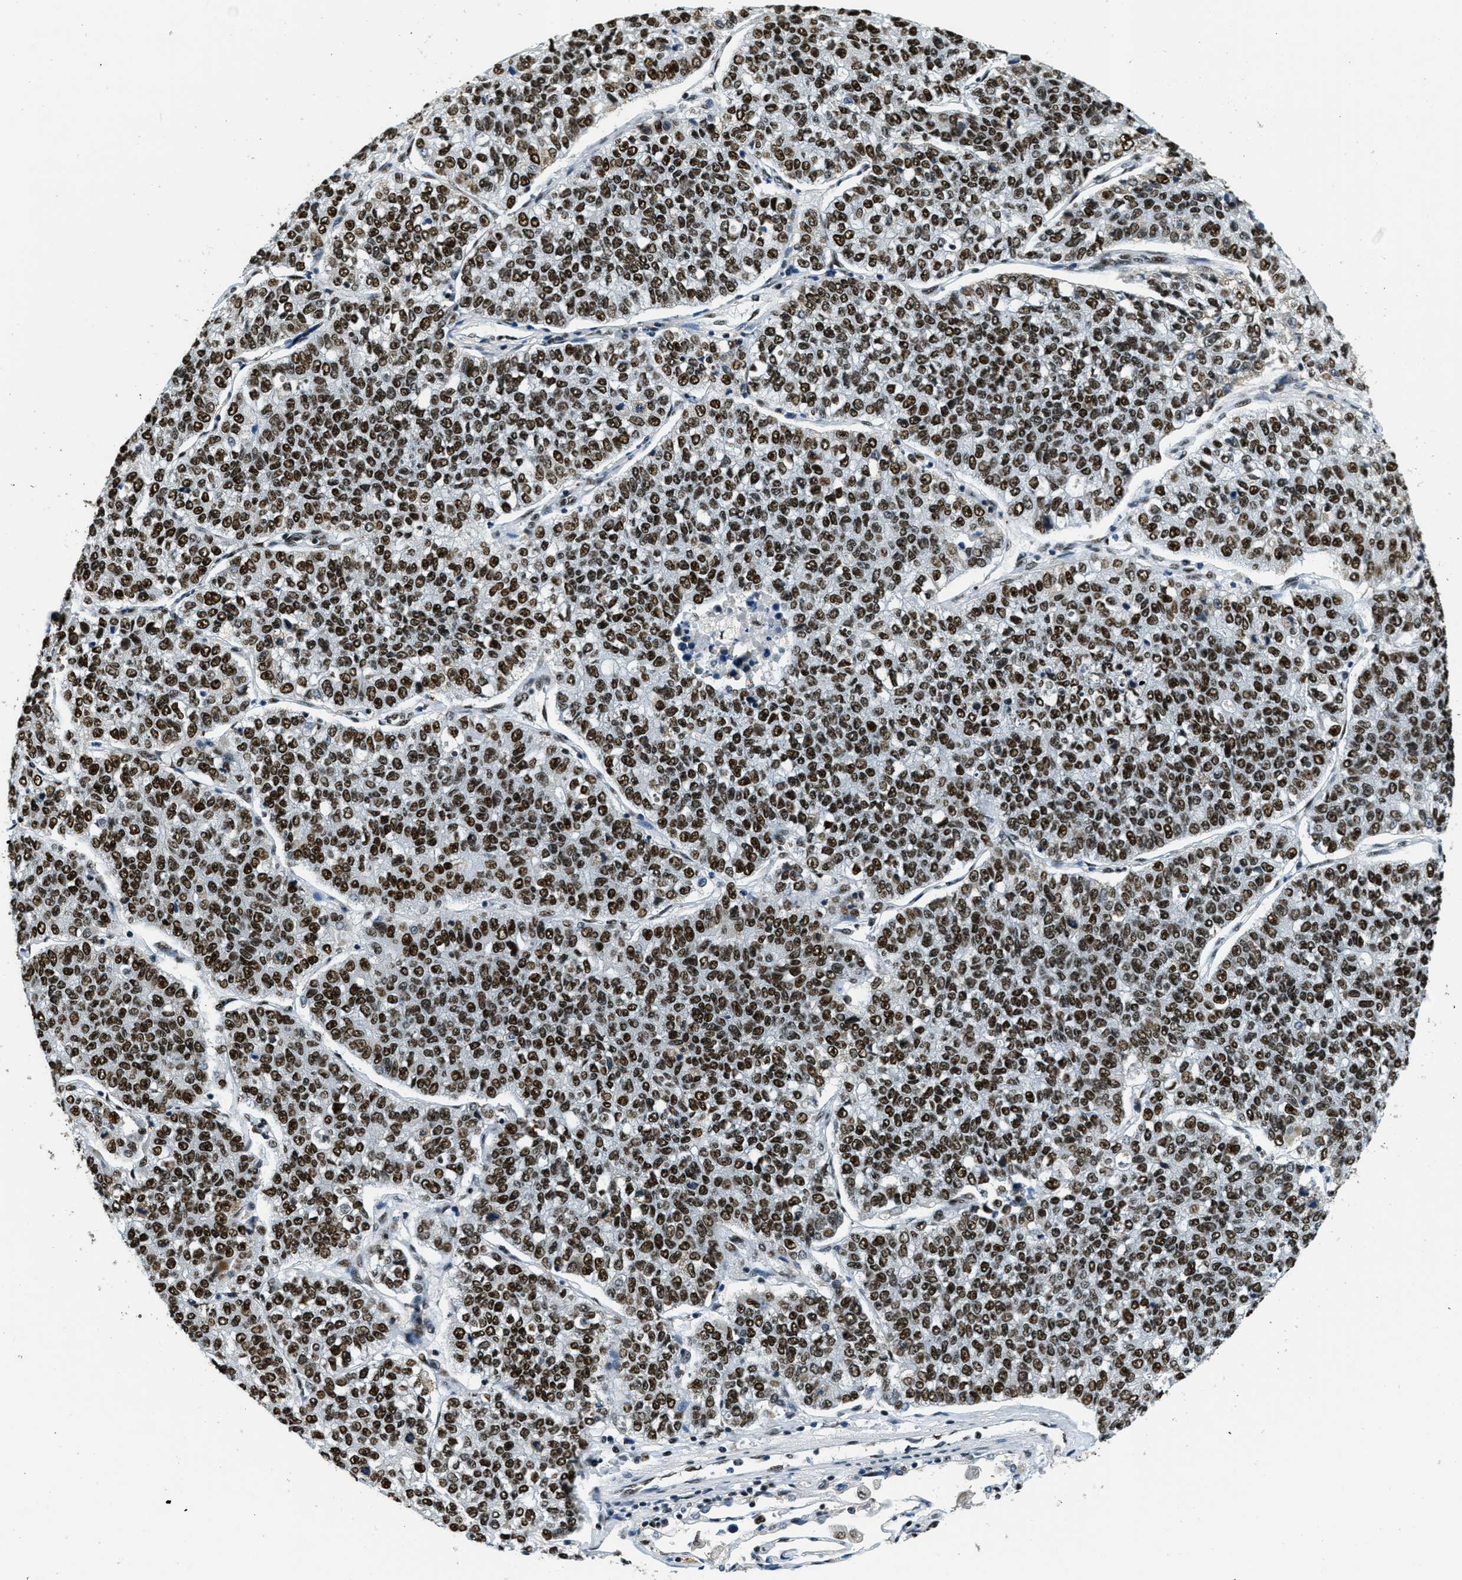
{"staining": {"intensity": "strong", "quantity": ">75%", "location": "nuclear"}, "tissue": "lung cancer", "cell_type": "Tumor cells", "image_type": "cancer", "snomed": [{"axis": "morphology", "description": "Adenocarcinoma, NOS"}, {"axis": "topography", "description": "Lung"}], "caption": "The immunohistochemical stain labels strong nuclear staining in tumor cells of lung cancer (adenocarcinoma) tissue. (Brightfield microscopy of DAB IHC at high magnification).", "gene": "SSB", "patient": {"sex": "male", "age": 49}}